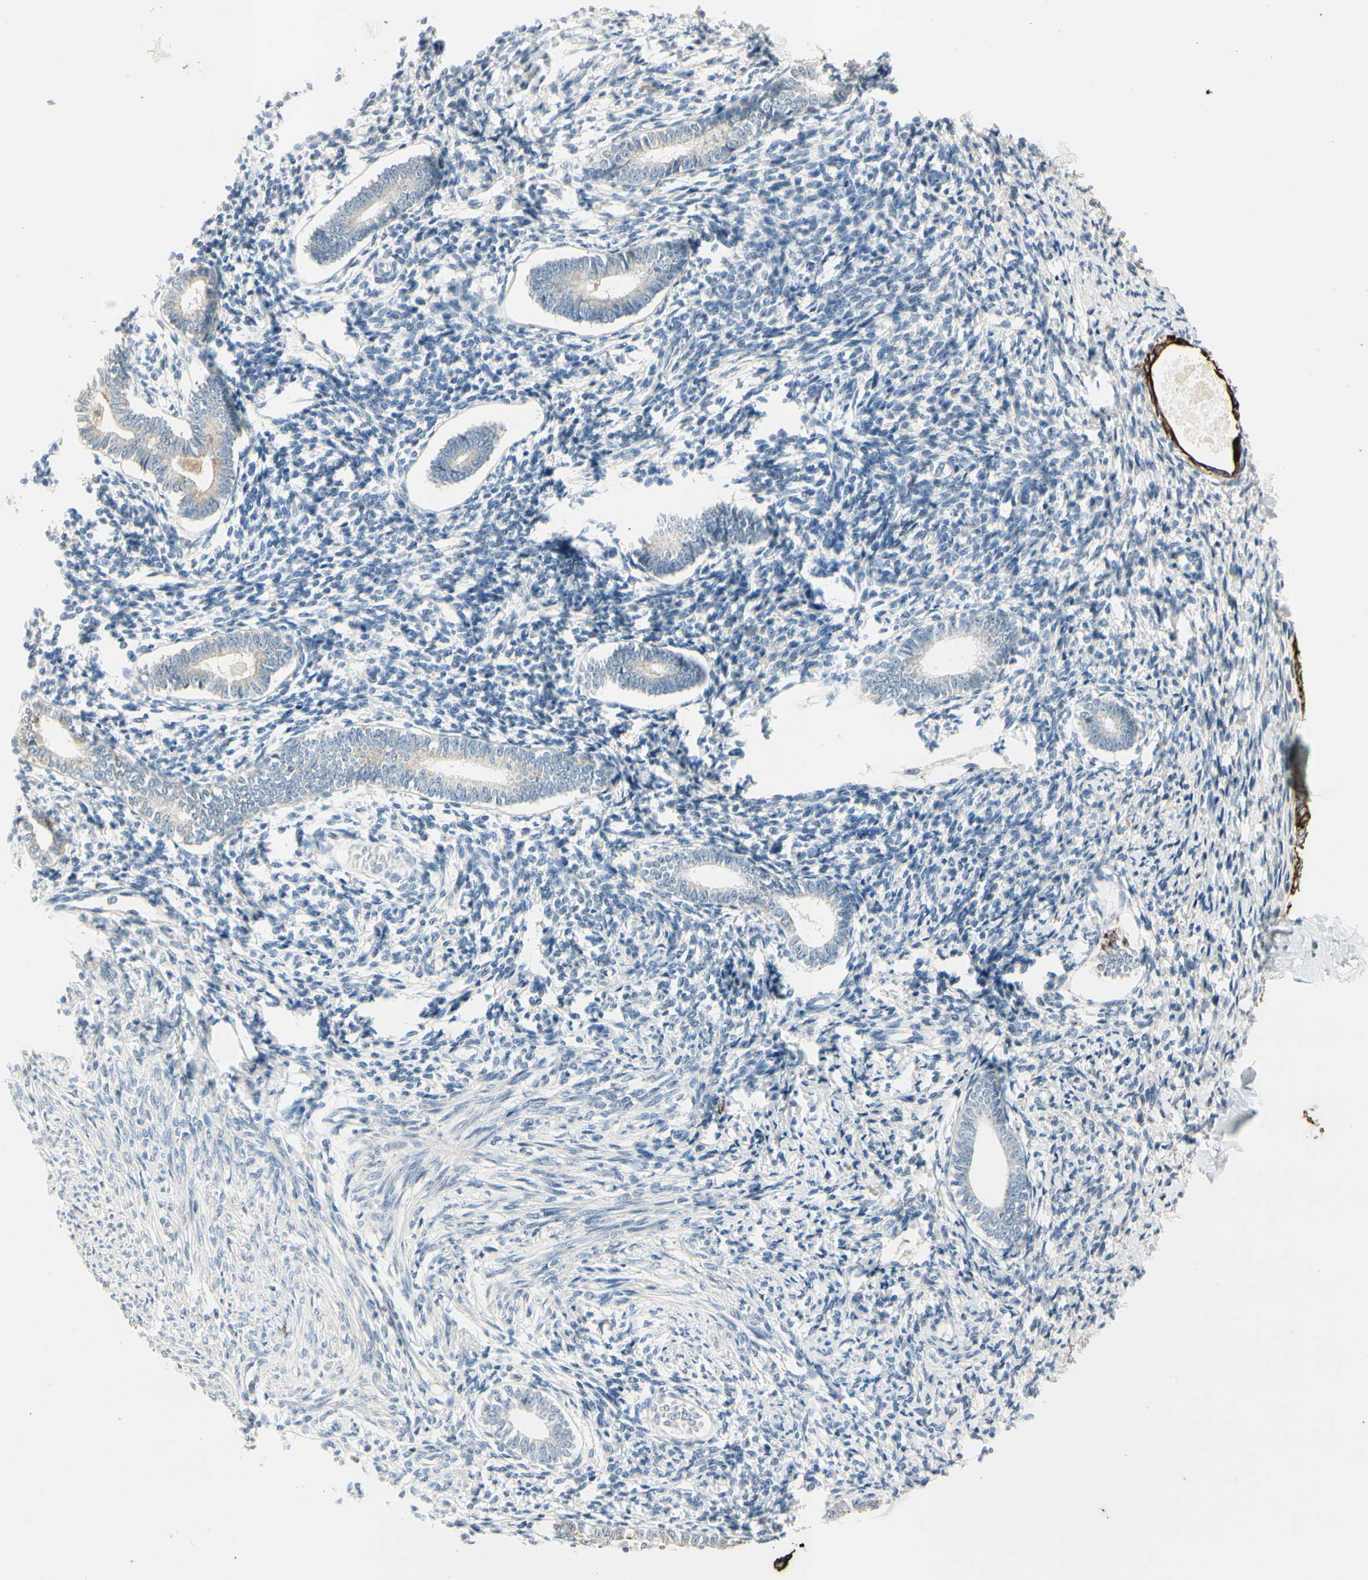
{"staining": {"intensity": "negative", "quantity": "none", "location": "none"}, "tissue": "endometrium", "cell_type": "Cells in endometrial stroma", "image_type": "normal", "snomed": [{"axis": "morphology", "description": "Normal tissue, NOS"}, {"axis": "topography", "description": "Endometrium"}], "caption": "IHC image of unremarkable endometrium stained for a protein (brown), which exhibits no expression in cells in endometrial stroma. The staining was performed using DAB (3,3'-diaminobenzidine) to visualize the protein expression in brown, while the nuclei were stained in blue with hematoxylin (Magnification: 20x).", "gene": "SKIL", "patient": {"sex": "female", "age": 71}}